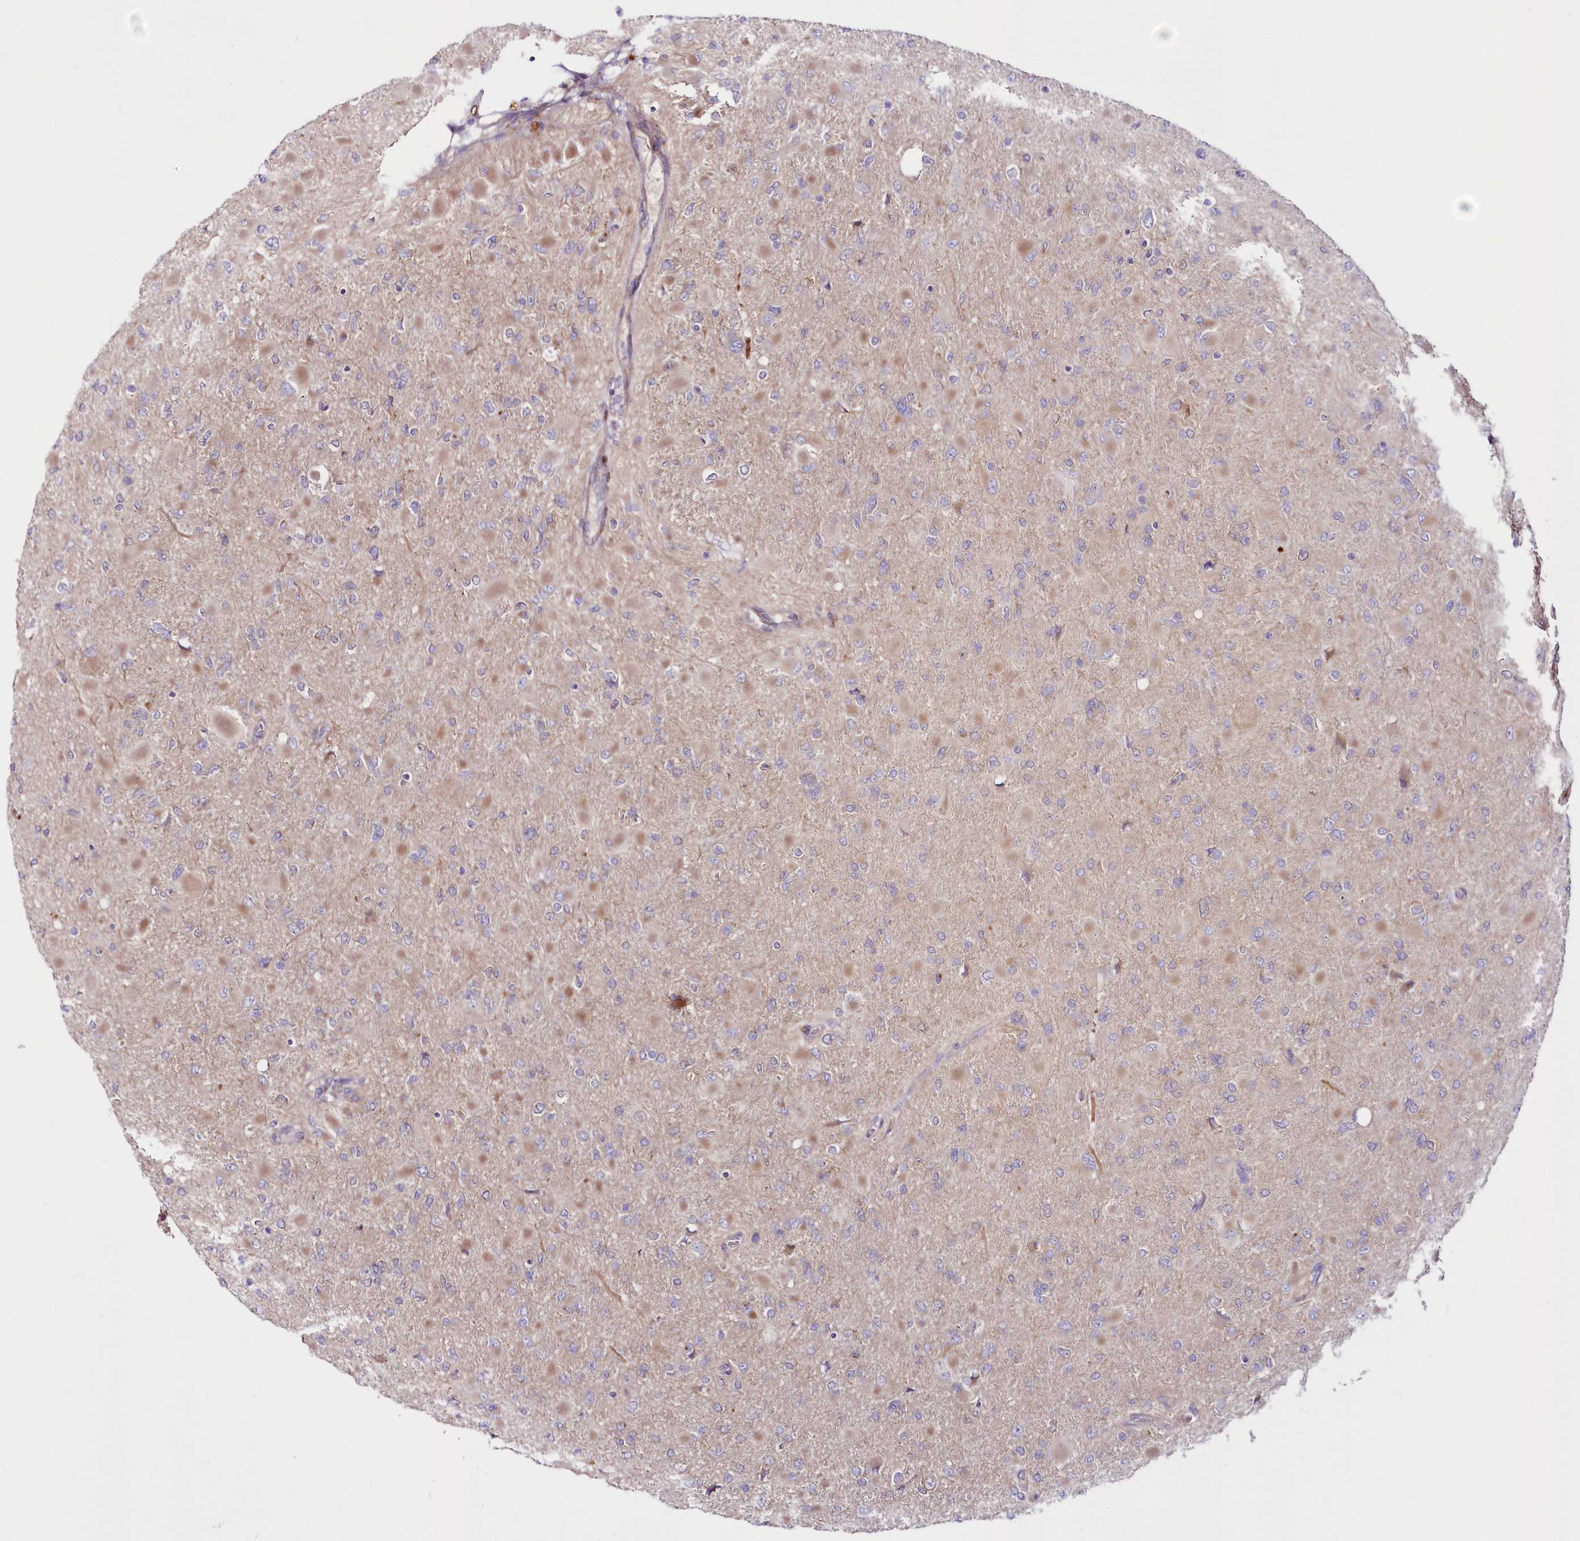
{"staining": {"intensity": "negative", "quantity": "none", "location": "none"}, "tissue": "glioma", "cell_type": "Tumor cells", "image_type": "cancer", "snomed": [{"axis": "morphology", "description": "Glioma, malignant, High grade"}, {"axis": "topography", "description": "Cerebral cortex"}], "caption": "This is an IHC histopathology image of human glioma. There is no positivity in tumor cells.", "gene": "ARFGEF3", "patient": {"sex": "female", "age": 36}}